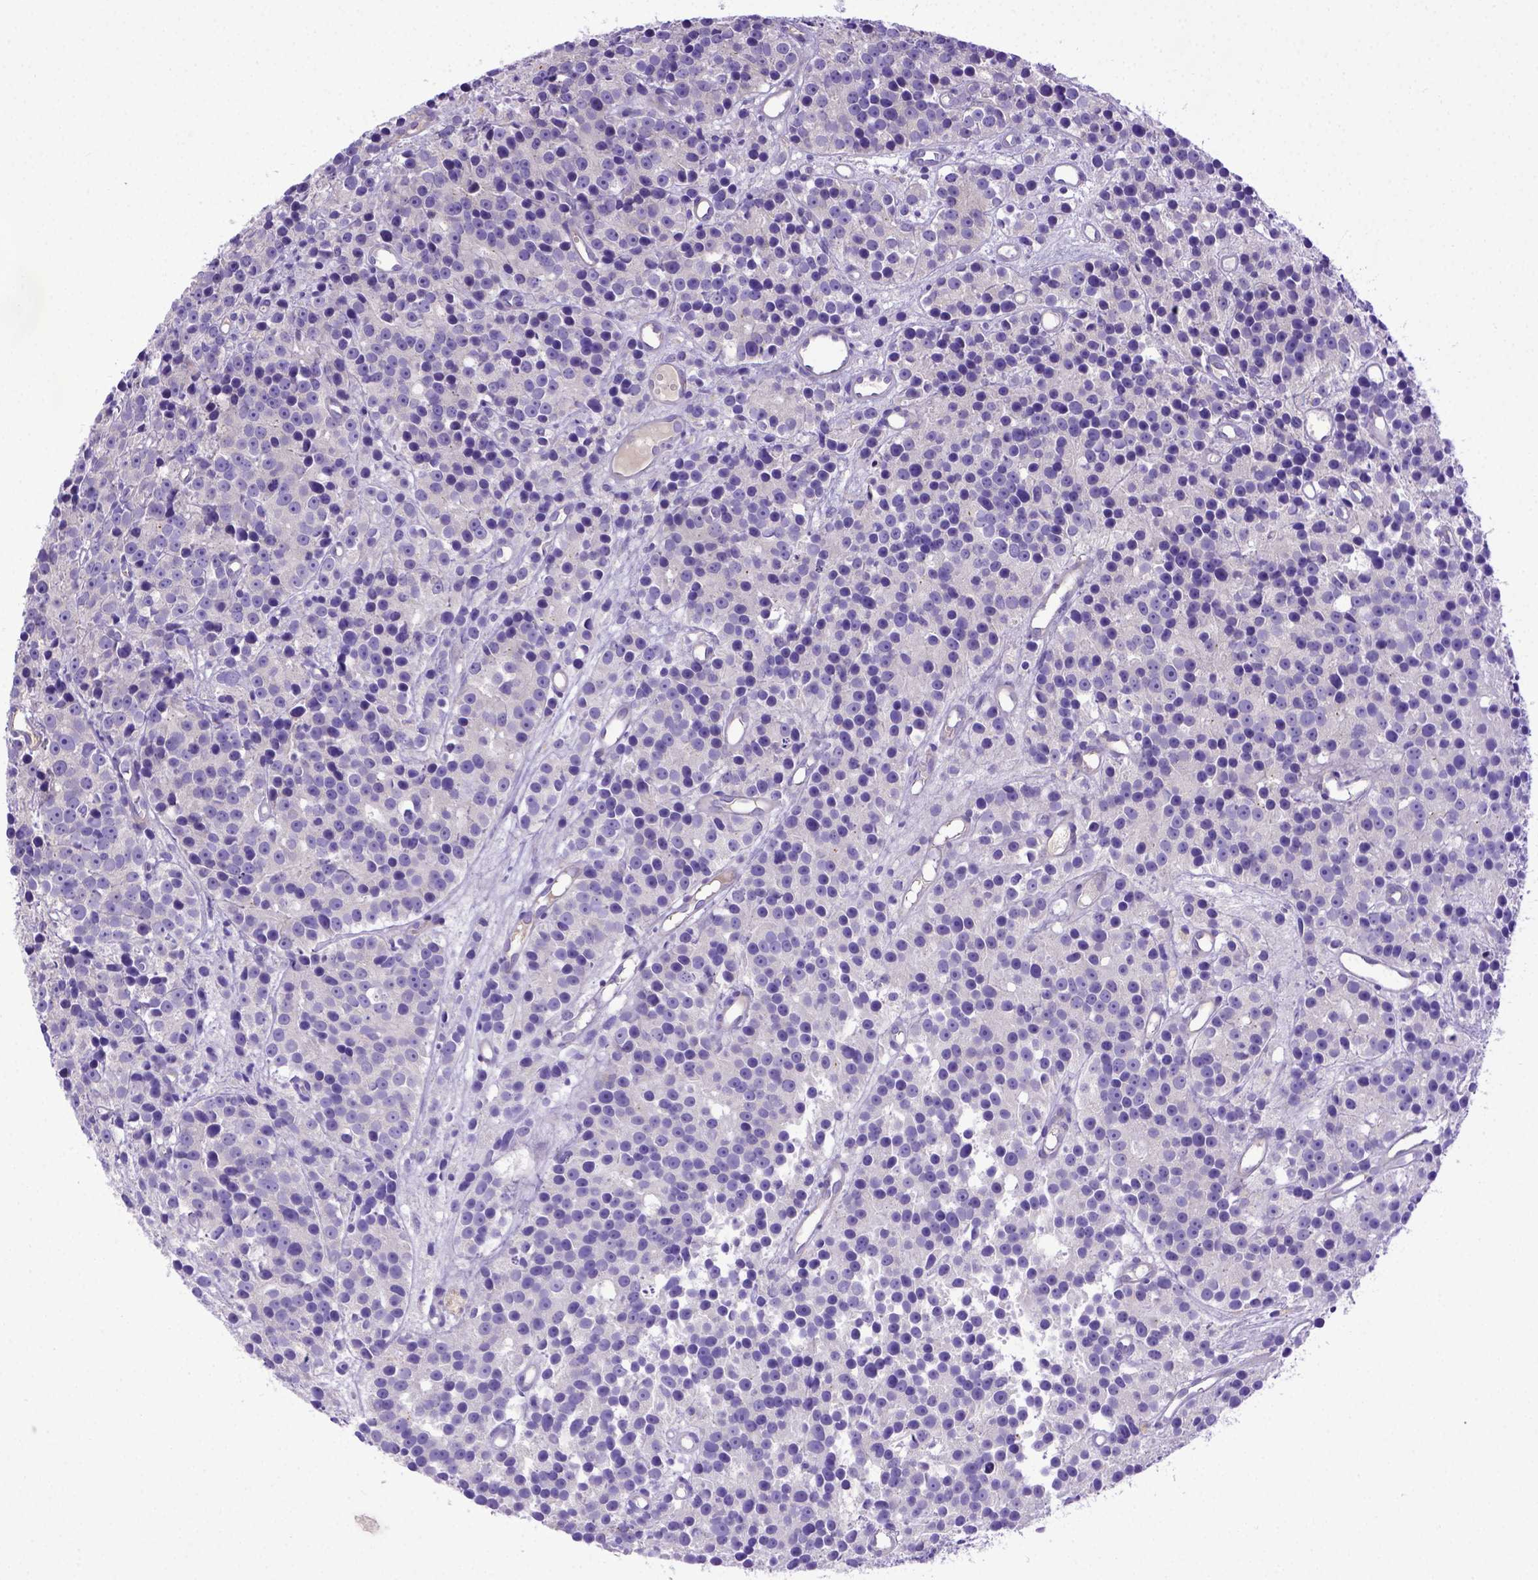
{"staining": {"intensity": "negative", "quantity": "none", "location": "none"}, "tissue": "prostate cancer", "cell_type": "Tumor cells", "image_type": "cancer", "snomed": [{"axis": "morphology", "description": "Adenocarcinoma, High grade"}, {"axis": "topography", "description": "Prostate"}], "caption": "Immunohistochemistry (IHC) photomicrograph of human high-grade adenocarcinoma (prostate) stained for a protein (brown), which reveals no expression in tumor cells.", "gene": "CFAP300", "patient": {"sex": "male", "age": 77}}